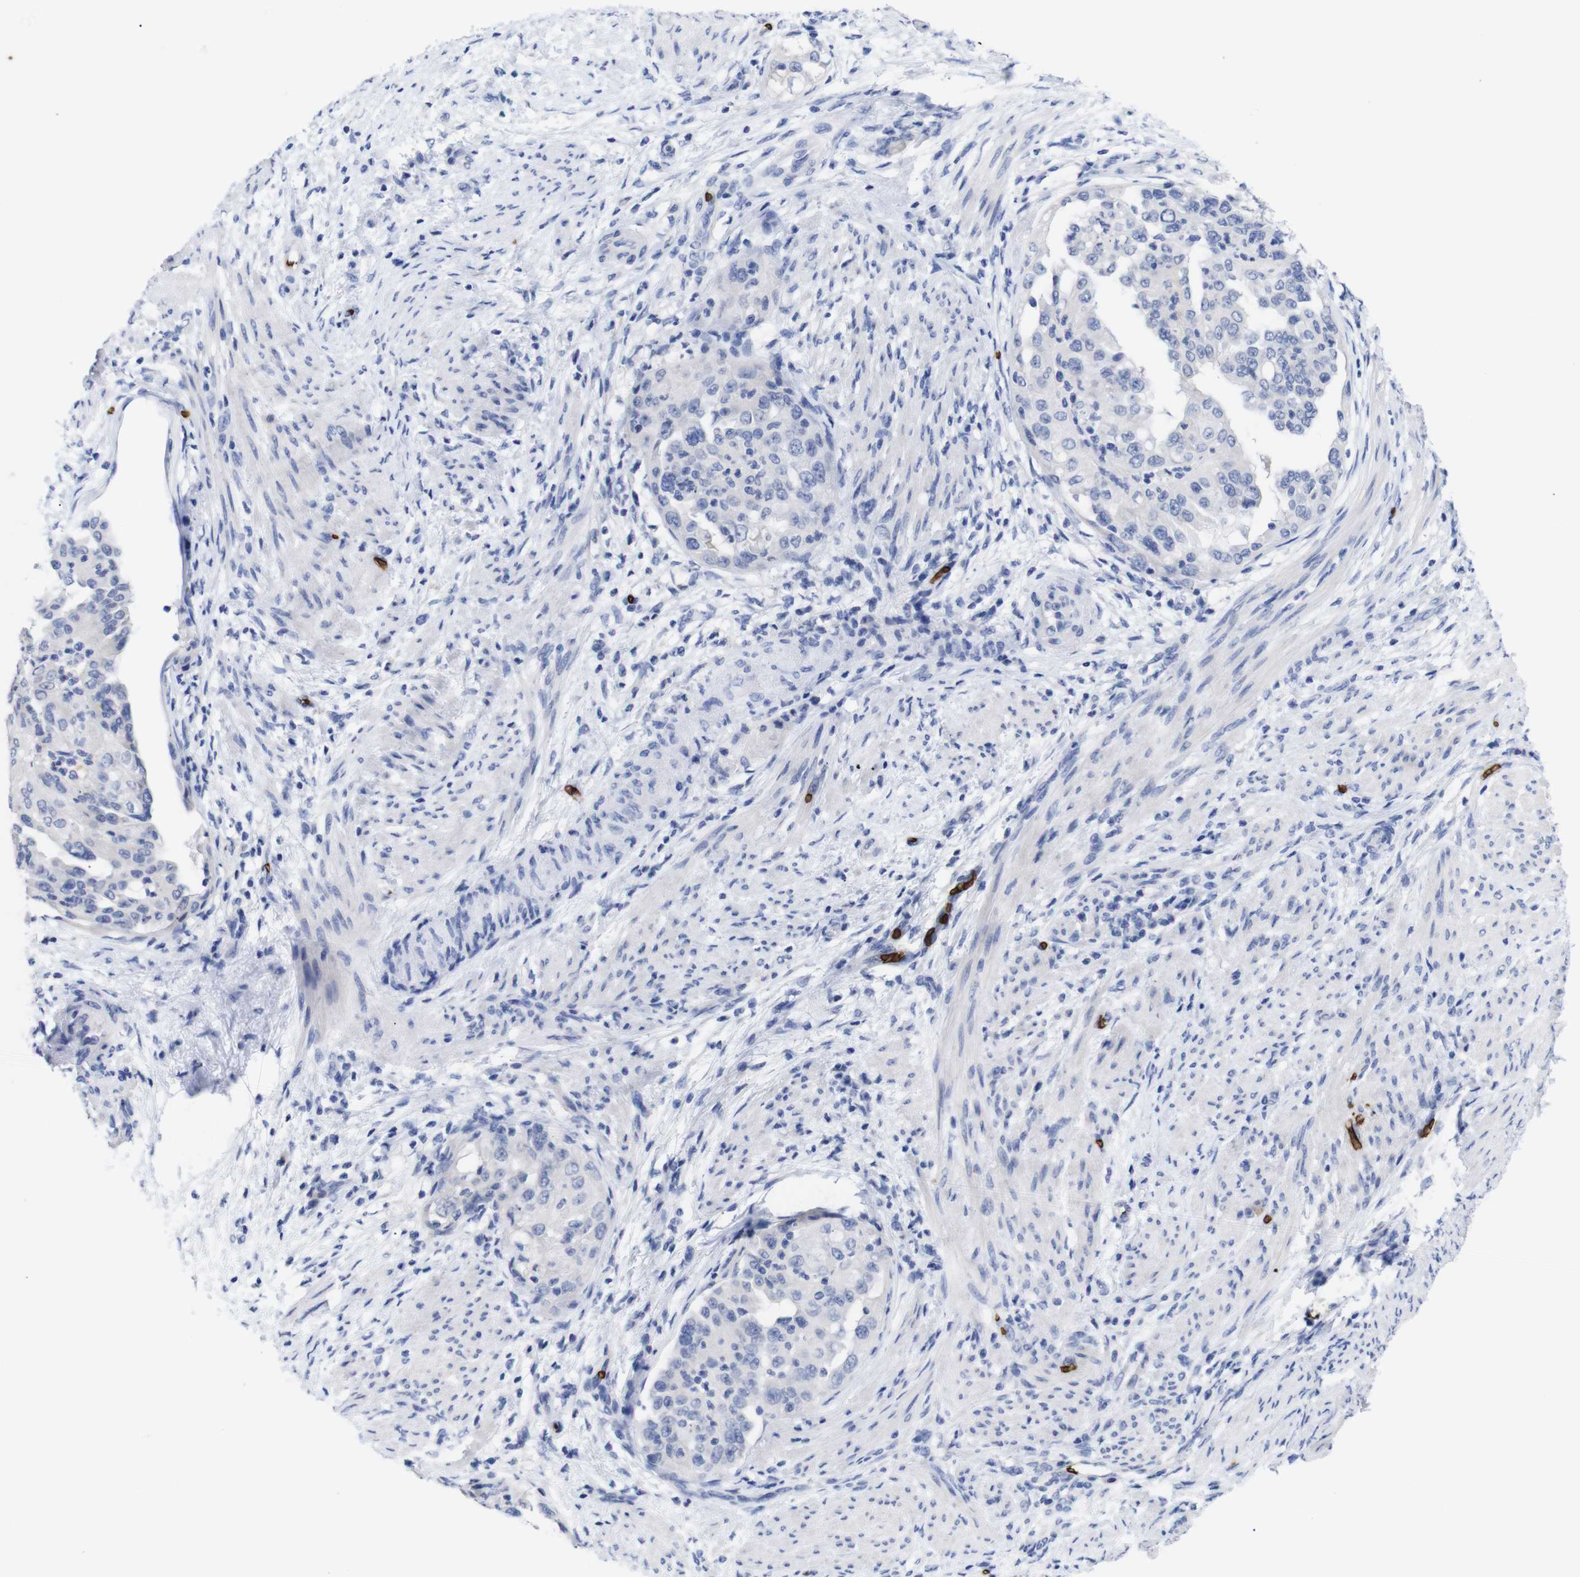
{"staining": {"intensity": "negative", "quantity": "none", "location": "none"}, "tissue": "endometrial cancer", "cell_type": "Tumor cells", "image_type": "cancer", "snomed": [{"axis": "morphology", "description": "Adenocarcinoma, NOS"}, {"axis": "topography", "description": "Endometrium"}], "caption": "Immunohistochemistry (IHC) photomicrograph of endometrial cancer (adenocarcinoma) stained for a protein (brown), which reveals no staining in tumor cells.", "gene": "S1PR2", "patient": {"sex": "female", "age": 85}}